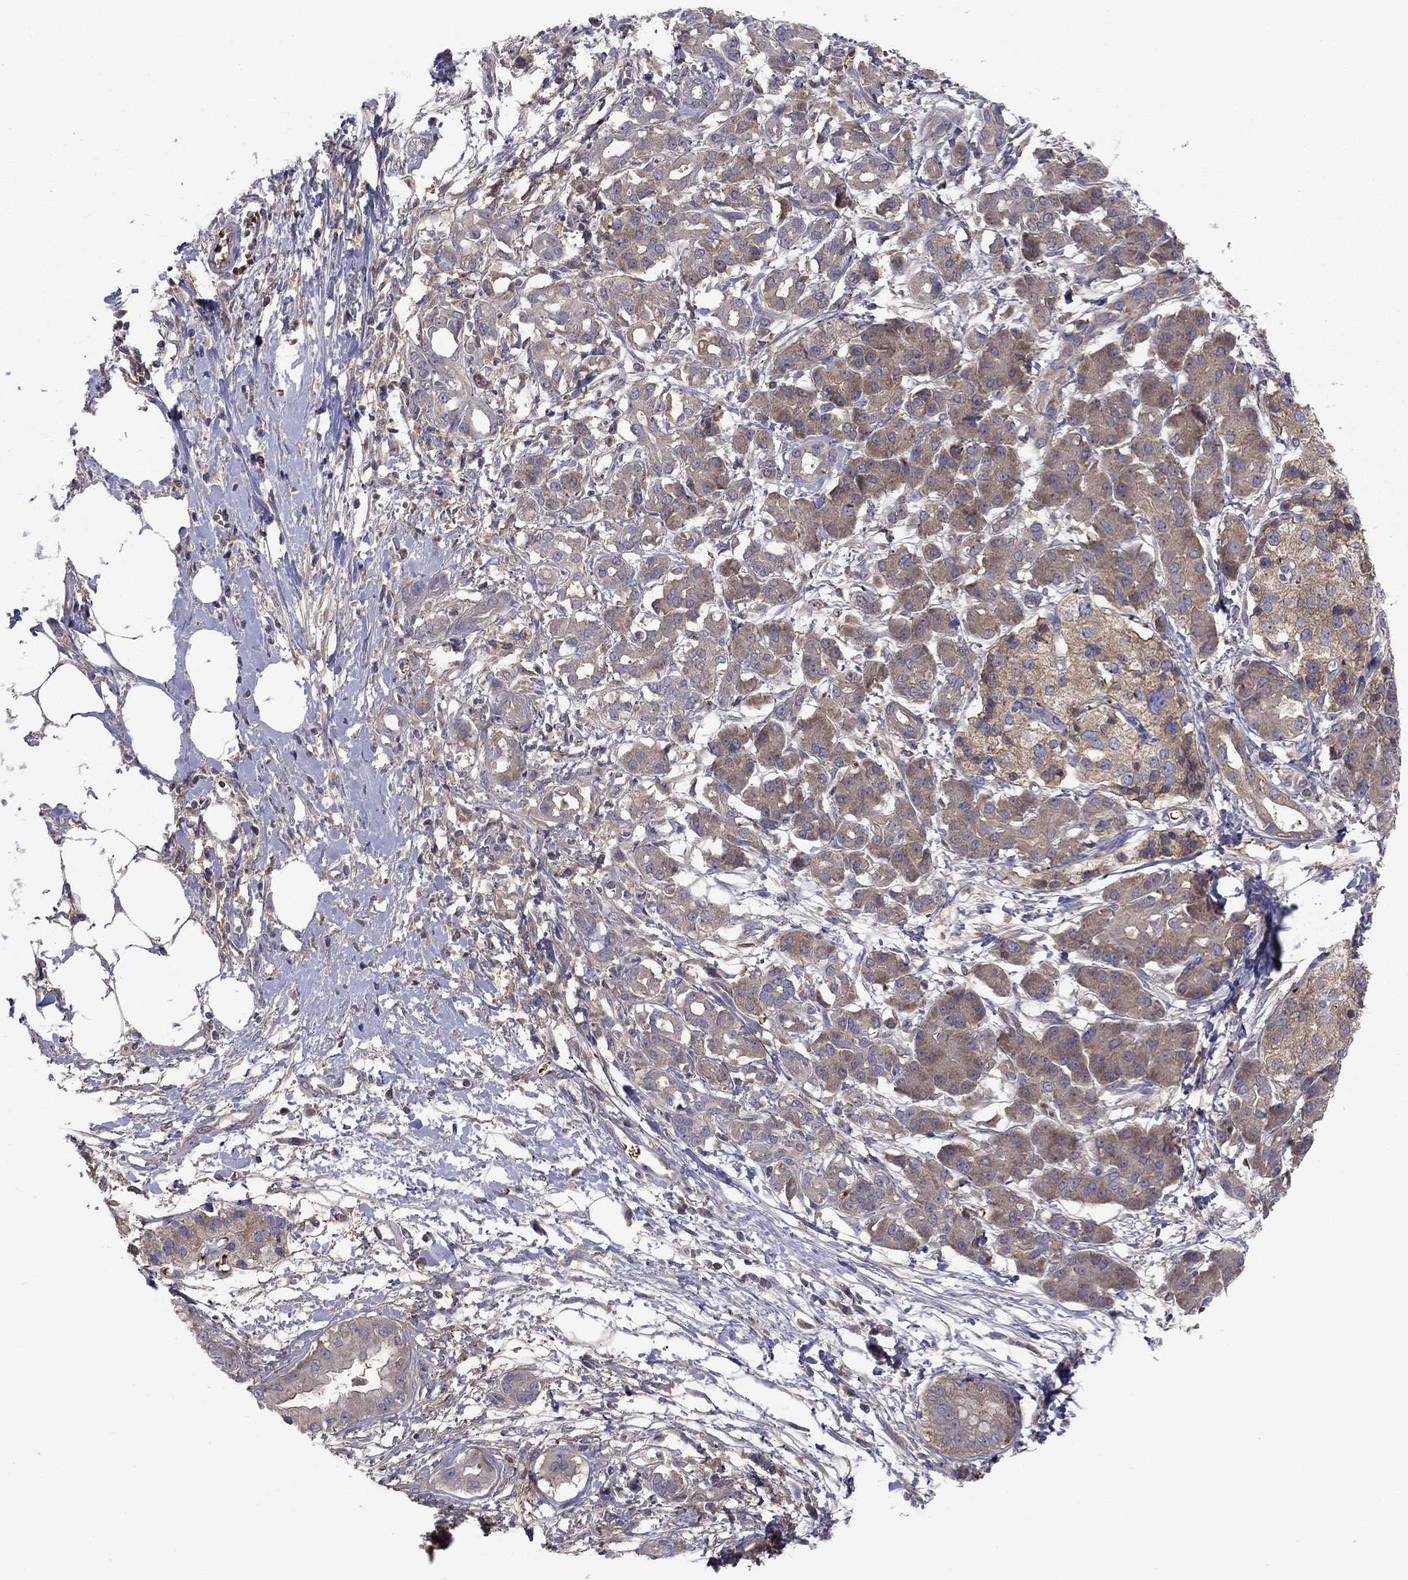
{"staining": {"intensity": "weak", "quantity": "25%-75%", "location": "cytoplasmic/membranous"}, "tissue": "pancreatic cancer", "cell_type": "Tumor cells", "image_type": "cancer", "snomed": [{"axis": "morphology", "description": "Adenocarcinoma, NOS"}, {"axis": "topography", "description": "Pancreas"}], "caption": "This histopathology image shows adenocarcinoma (pancreatic) stained with immunohistochemistry to label a protein in brown. The cytoplasmic/membranous of tumor cells show weak positivity for the protein. Nuclei are counter-stained blue.", "gene": "RNF123", "patient": {"sex": "male", "age": 72}}